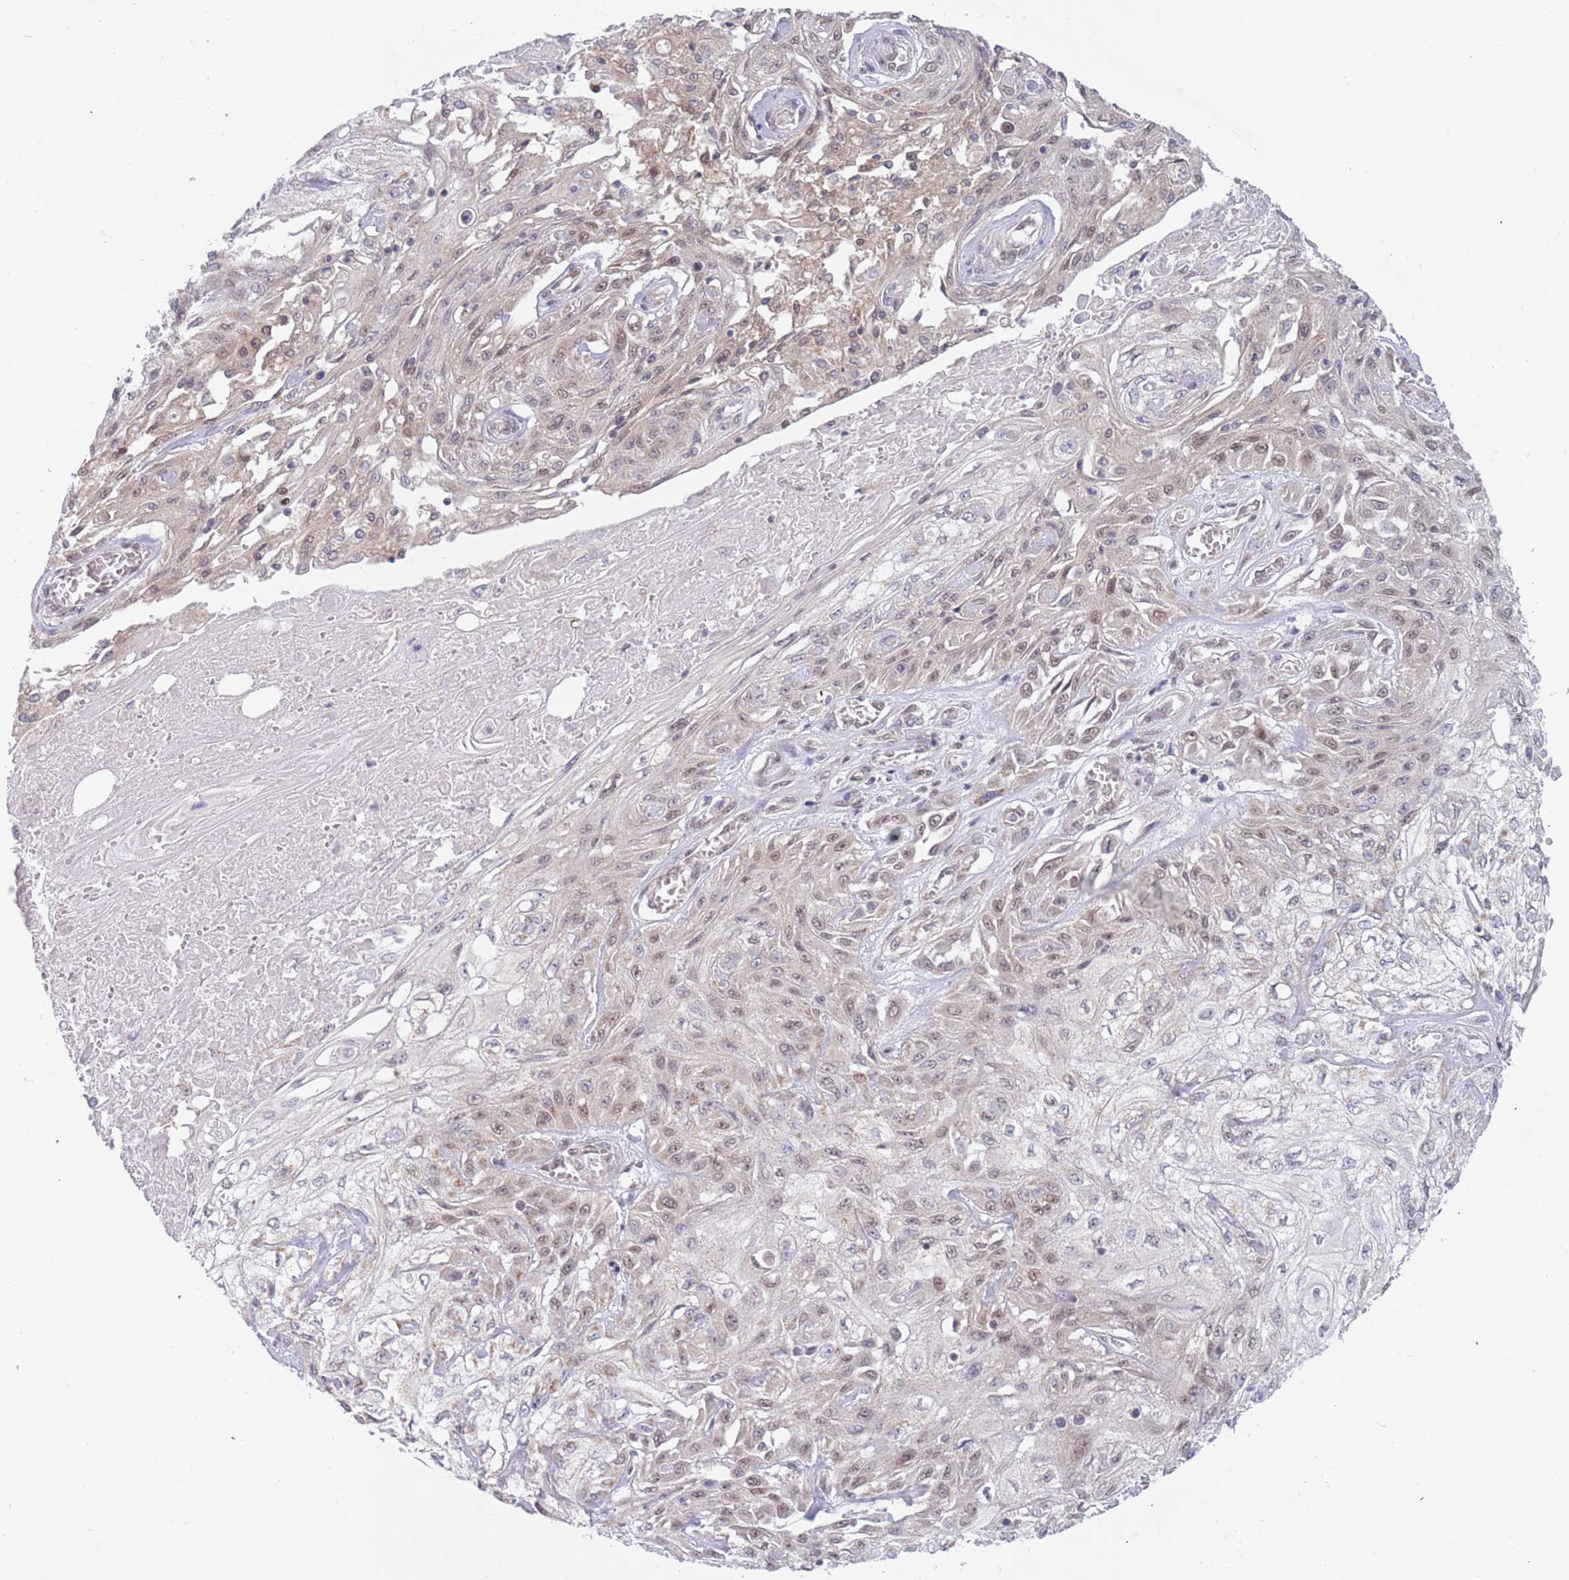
{"staining": {"intensity": "negative", "quantity": "none", "location": "none"}, "tissue": "skin cancer", "cell_type": "Tumor cells", "image_type": "cancer", "snomed": [{"axis": "morphology", "description": "Squamous cell carcinoma, NOS"}, {"axis": "morphology", "description": "Squamous cell carcinoma, metastatic, NOS"}, {"axis": "topography", "description": "Skin"}, {"axis": "topography", "description": "Lymph node"}], "caption": "The image reveals no significant expression in tumor cells of squamous cell carcinoma (skin). (DAB immunohistochemistry (IHC) visualized using brightfield microscopy, high magnification).", "gene": "TIMM13", "patient": {"sex": "male", "age": 75}}